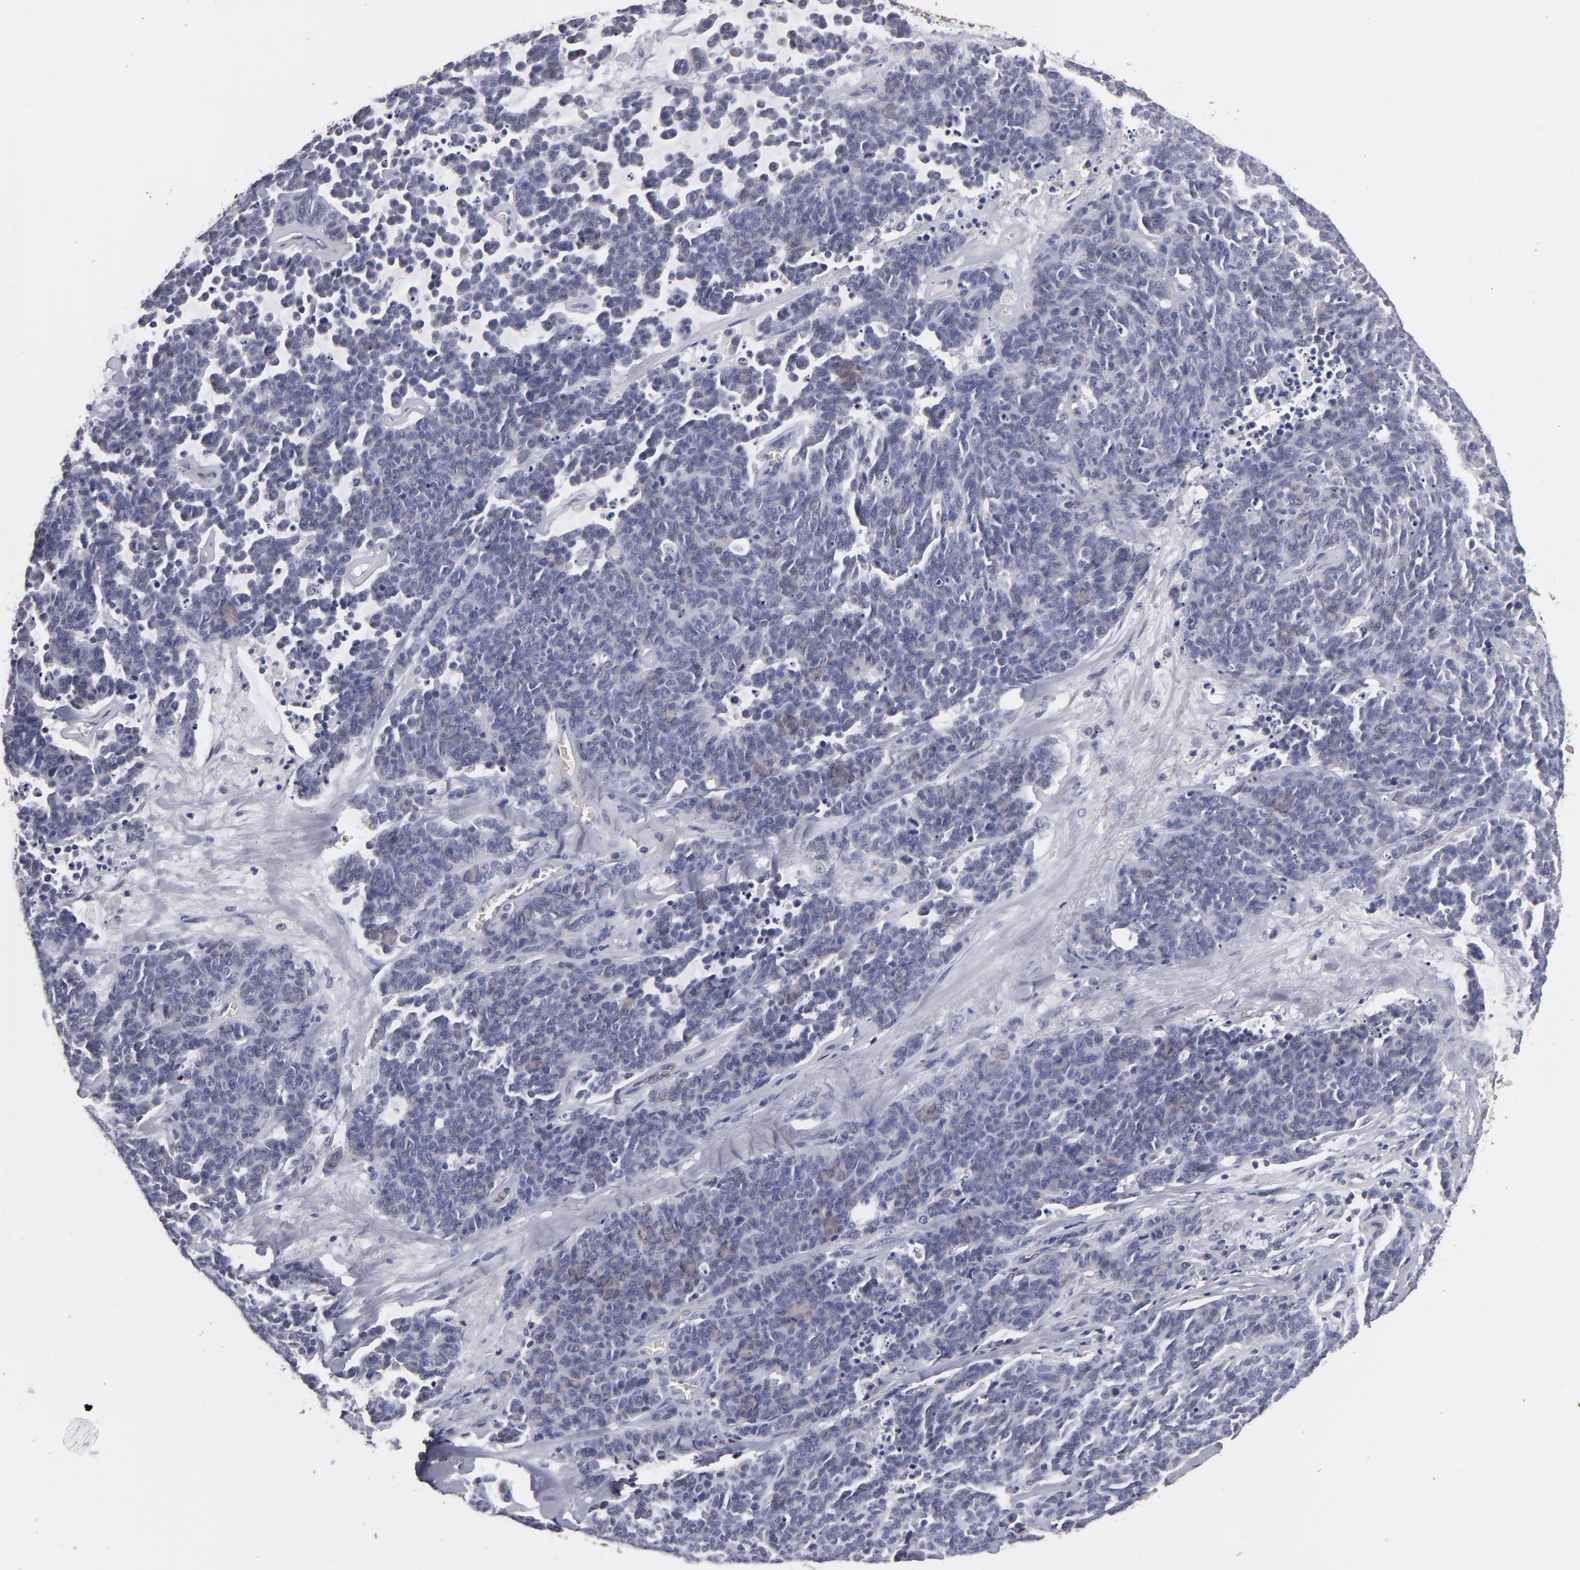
{"staining": {"intensity": "weak", "quantity": "<25%", "location": "cytoplasmic/membranous,nuclear"}, "tissue": "lung cancer", "cell_type": "Tumor cells", "image_type": "cancer", "snomed": [{"axis": "morphology", "description": "Neoplasm, malignant, NOS"}, {"axis": "topography", "description": "Lung"}], "caption": "Immunohistochemical staining of human neoplasm (malignant) (lung) demonstrates no significant expression in tumor cells. The staining was performed using DAB (3,3'-diaminobenzidine) to visualize the protein expression in brown, while the nuclei were stained in blue with hematoxylin (Magnification: 20x).", "gene": "S100A1", "patient": {"sex": "female", "age": 58}}